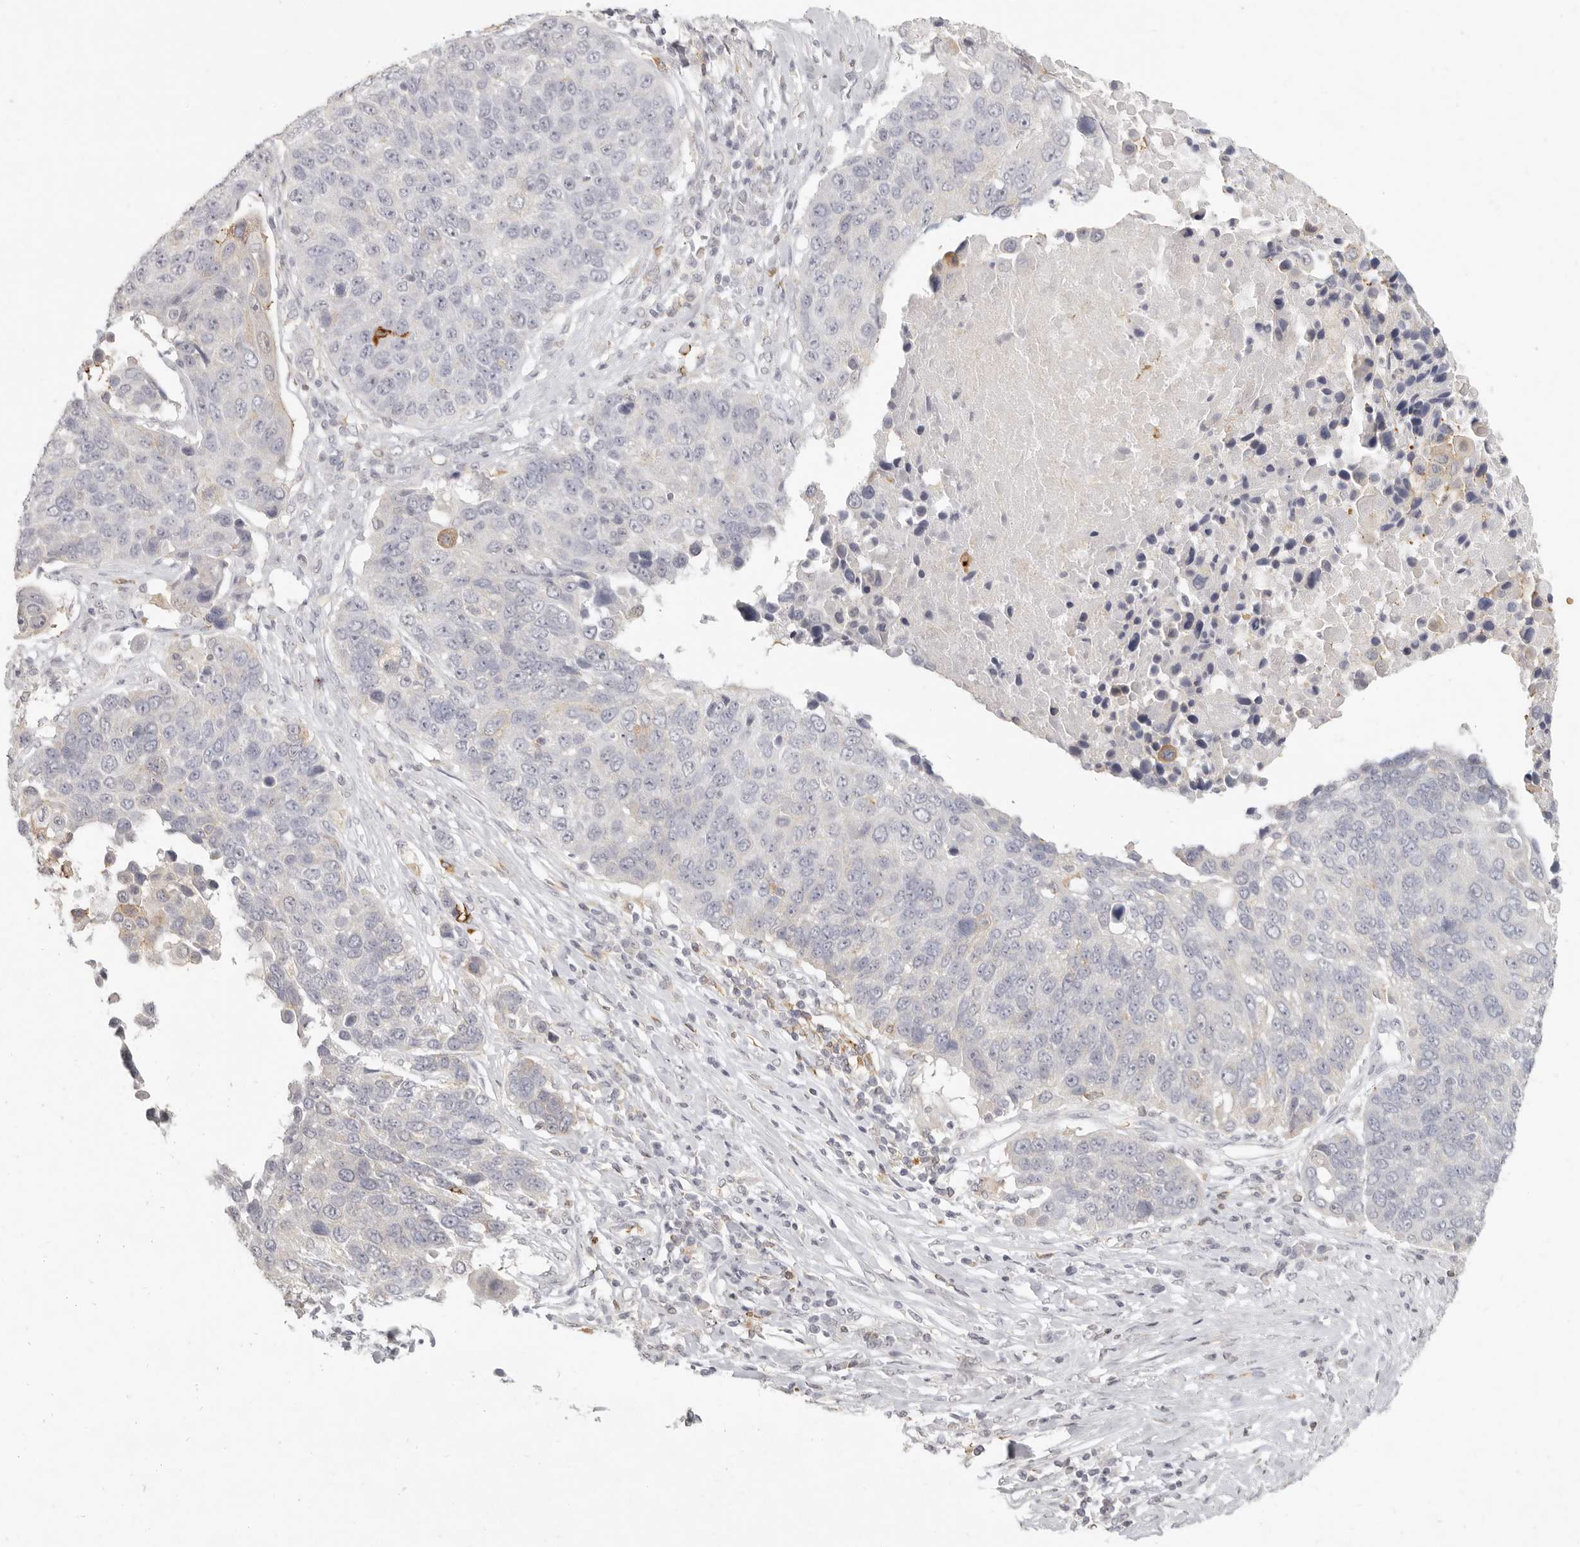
{"staining": {"intensity": "negative", "quantity": "none", "location": "none"}, "tissue": "lung cancer", "cell_type": "Tumor cells", "image_type": "cancer", "snomed": [{"axis": "morphology", "description": "Squamous cell carcinoma, NOS"}, {"axis": "topography", "description": "Lung"}], "caption": "Photomicrograph shows no significant protein expression in tumor cells of lung cancer. (DAB immunohistochemistry with hematoxylin counter stain).", "gene": "NIBAN1", "patient": {"sex": "male", "age": 66}}